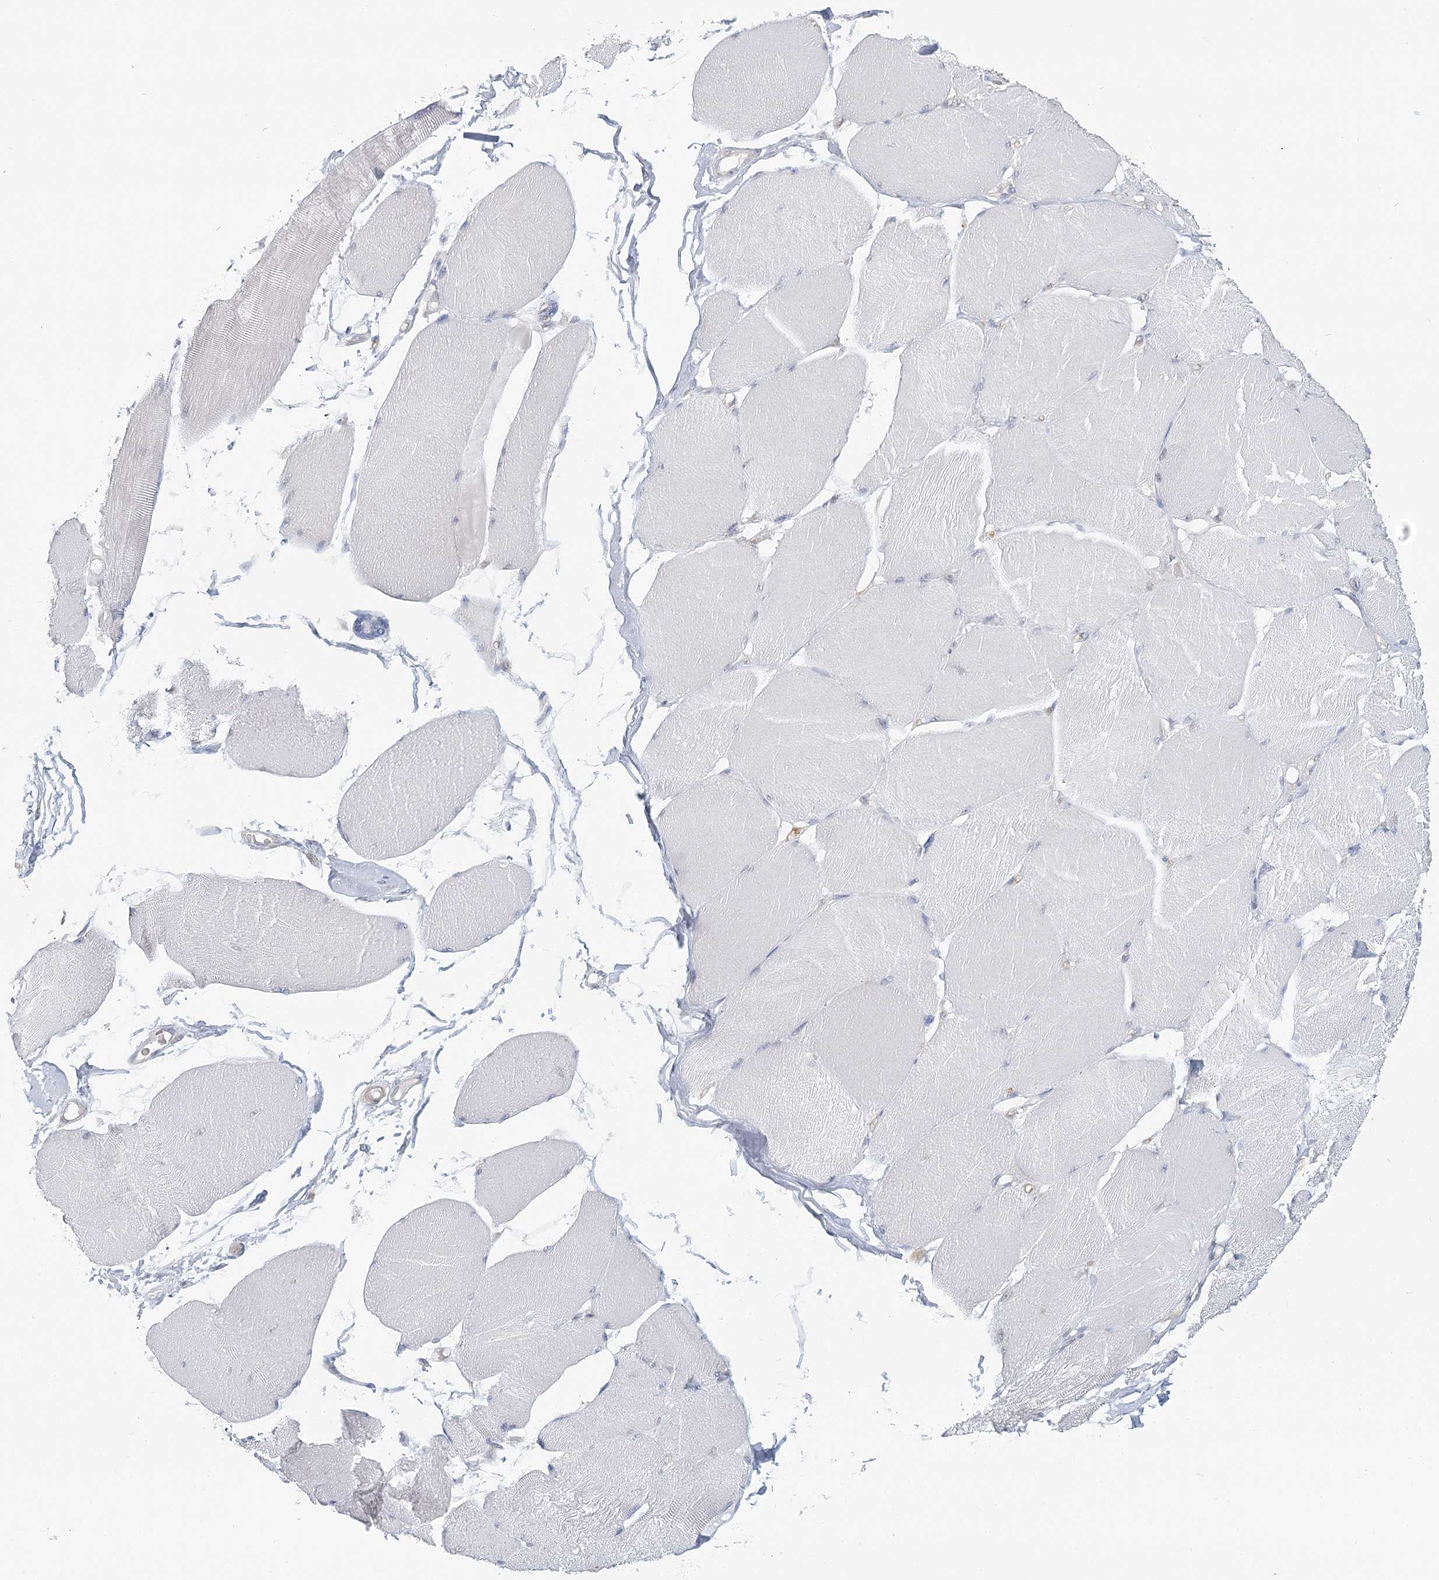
{"staining": {"intensity": "negative", "quantity": "none", "location": "none"}, "tissue": "skeletal muscle", "cell_type": "Myocytes", "image_type": "normal", "snomed": [{"axis": "morphology", "description": "Normal tissue, NOS"}, {"axis": "topography", "description": "Skin"}, {"axis": "topography", "description": "Skeletal muscle"}], "caption": "This is an IHC micrograph of normal human skeletal muscle. There is no positivity in myocytes.", "gene": "USP11", "patient": {"sex": "male", "age": 83}}